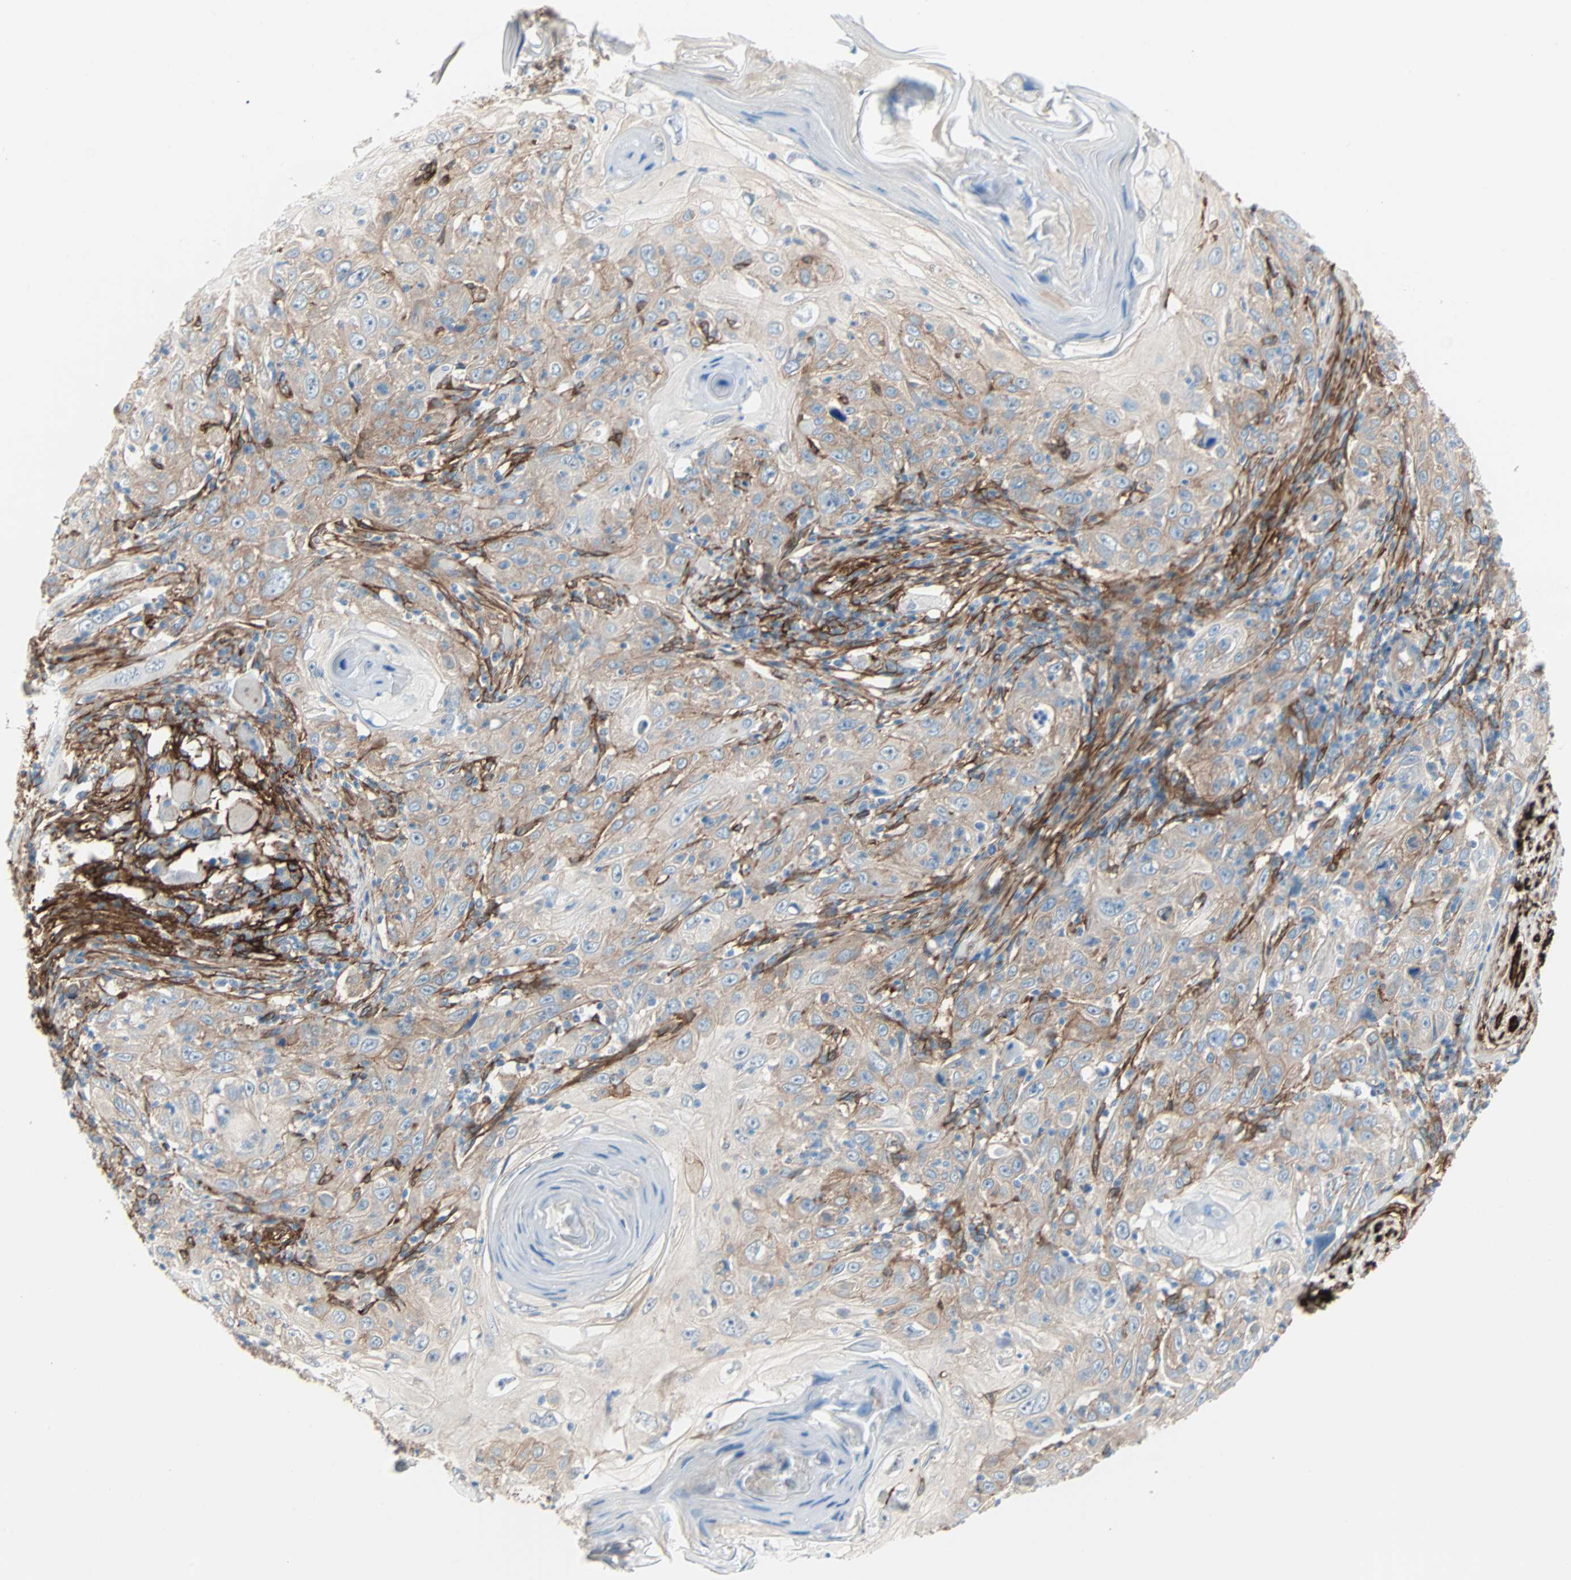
{"staining": {"intensity": "moderate", "quantity": ">75%", "location": "cytoplasmic/membranous"}, "tissue": "skin cancer", "cell_type": "Tumor cells", "image_type": "cancer", "snomed": [{"axis": "morphology", "description": "Squamous cell carcinoma, NOS"}, {"axis": "topography", "description": "Skin"}], "caption": "A photomicrograph of skin cancer (squamous cell carcinoma) stained for a protein shows moderate cytoplasmic/membranous brown staining in tumor cells.", "gene": "EPB41L2", "patient": {"sex": "female", "age": 88}}